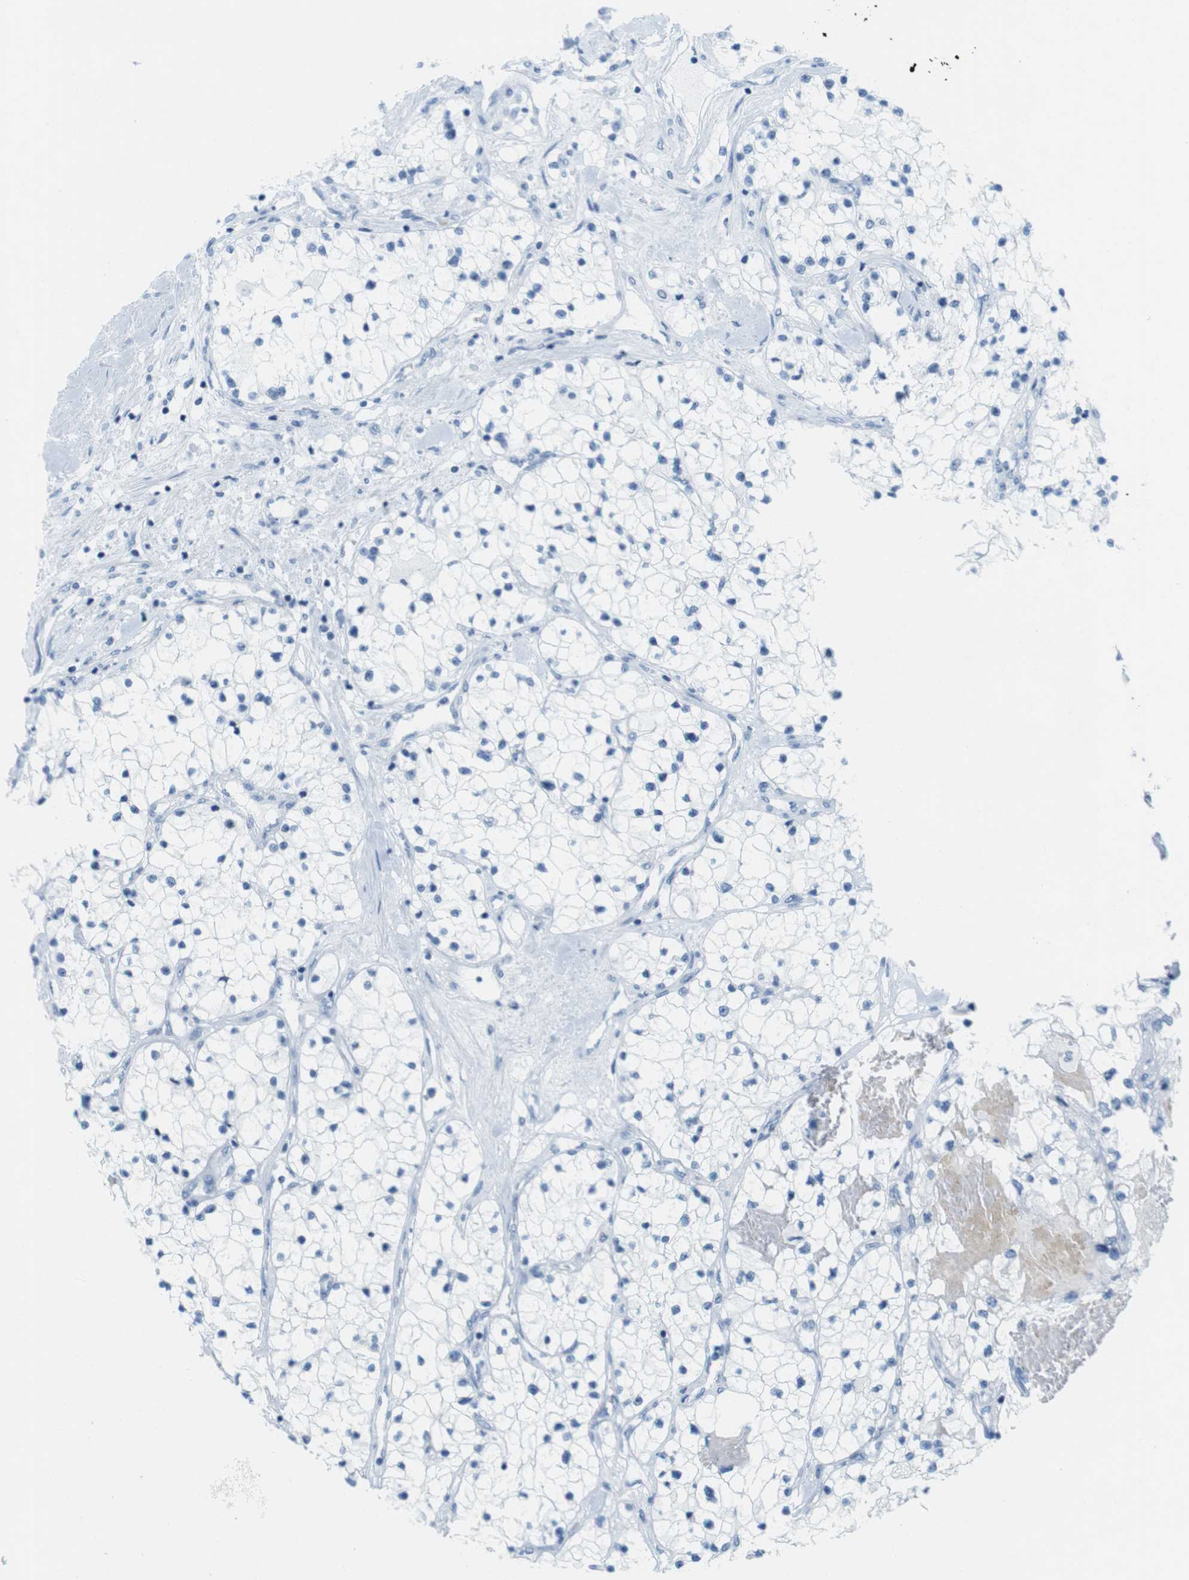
{"staining": {"intensity": "negative", "quantity": "none", "location": "none"}, "tissue": "renal cancer", "cell_type": "Tumor cells", "image_type": "cancer", "snomed": [{"axis": "morphology", "description": "Adenocarcinoma, NOS"}, {"axis": "topography", "description": "Kidney"}], "caption": "A high-resolution micrograph shows immunohistochemistry staining of adenocarcinoma (renal), which reveals no significant staining in tumor cells.", "gene": "TNNT2", "patient": {"sex": "male", "age": 68}}